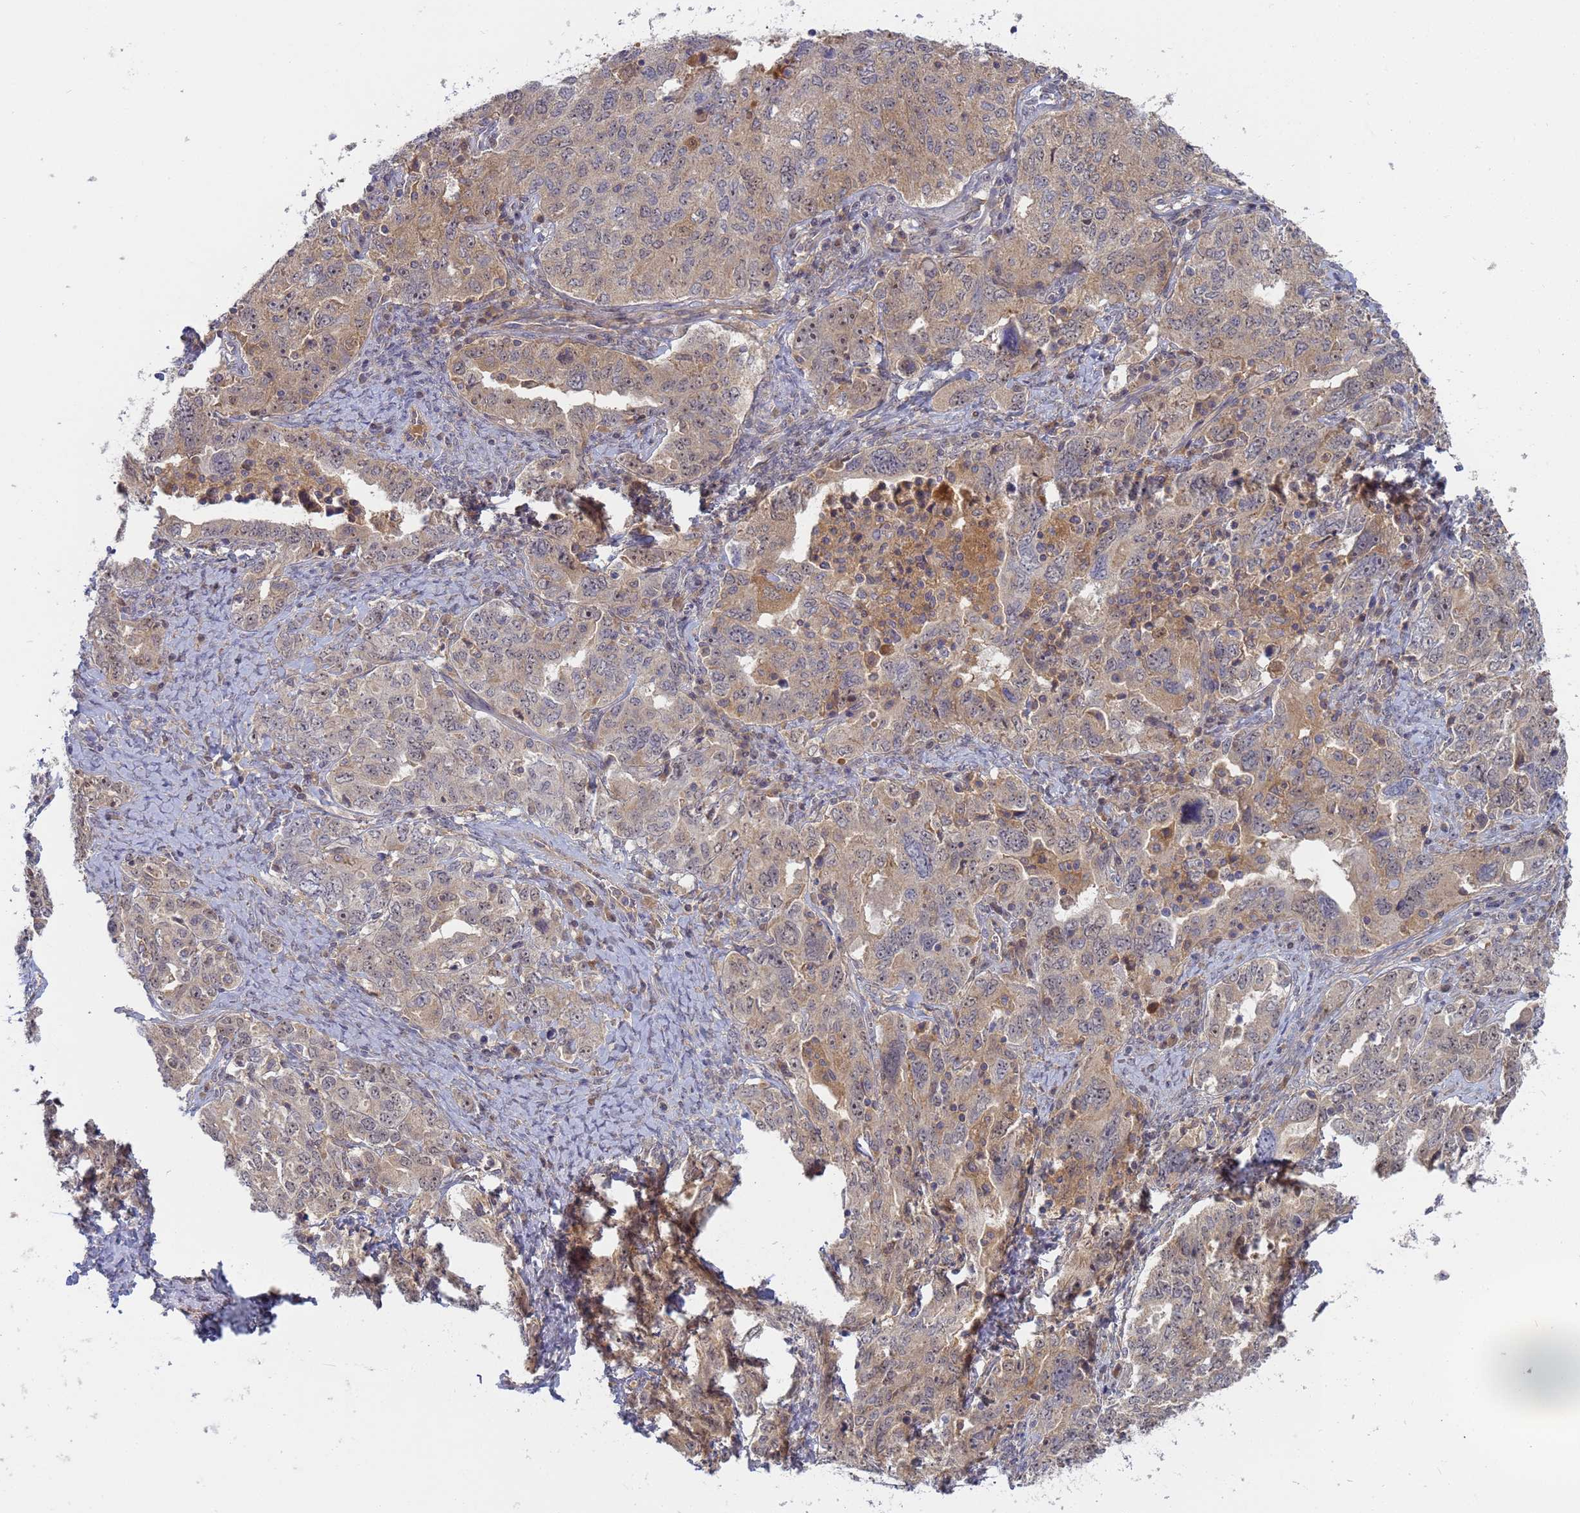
{"staining": {"intensity": "weak", "quantity": "25%-75%", "location": "cytoplasmic/membranous"}, "tissue": "ovarian cancer", "cell_type": "Tumor cells", "image_type": "cancer", "snomed": [{"axis": "morphology", "description": "Carcinoma, endometroid"}, {"axis": "topography", "description": "Ovary"}], "caption": "An immunohistochemistry image of neoplastic tissue is shown. Protein staining in brown shows weak cytoplasmic/membranous positivity in endometroid carcinoma (ovarian) within tumor cells. The staining is performed using DAB (3,3'-diaminobenzidine) brown chromogen to label protein expression. The nuclei are counter-stained blue using hematoxylin.", "gene": "SHARPIN", "patient": {"sex": "female", "age": 62}}